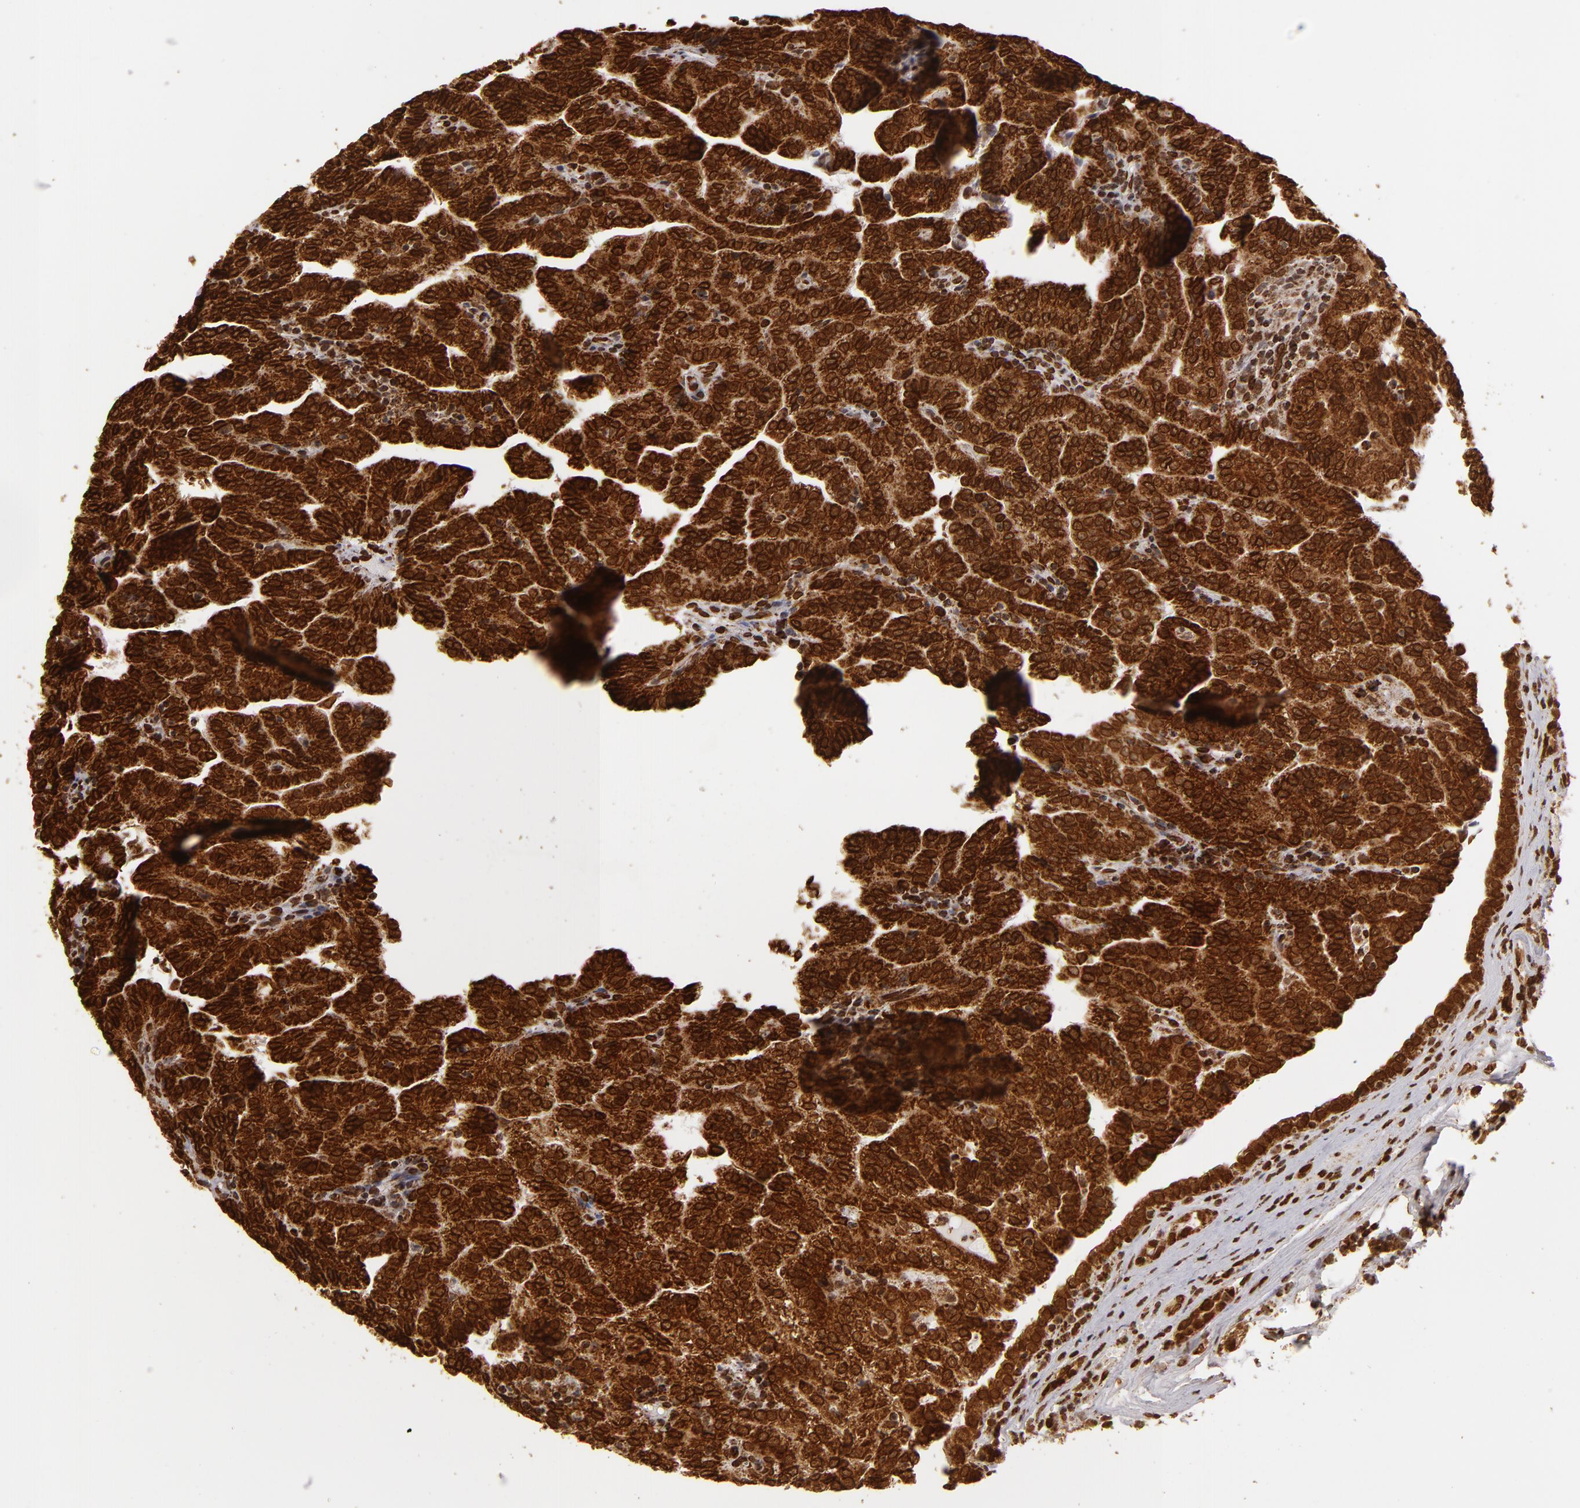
{"staining": {"intensity": "strong", "quantity": ">75%", "location": "nuclear"}, "tissue": "renal cancer", "cell_type": "Tumor cells", "image_type": "cancer", "snomed": [{"axis": "morphology", "description": "Adenocarcinoma, NOS"}, {"axis": "topography", "description": "Kidney"}], "caption": "Immunohistochemistry (IHC) histopathology image of neoplastic tissue: renal cancer (adenocarcinoma) stained using immunohistochemistry reveals high levels of strong protein expression localized specifically in the nuclear of tumor cells, appearing as a nuclear brown color.", "gene": "CUL3", "patient": {"sex": "male", "age": 61}}